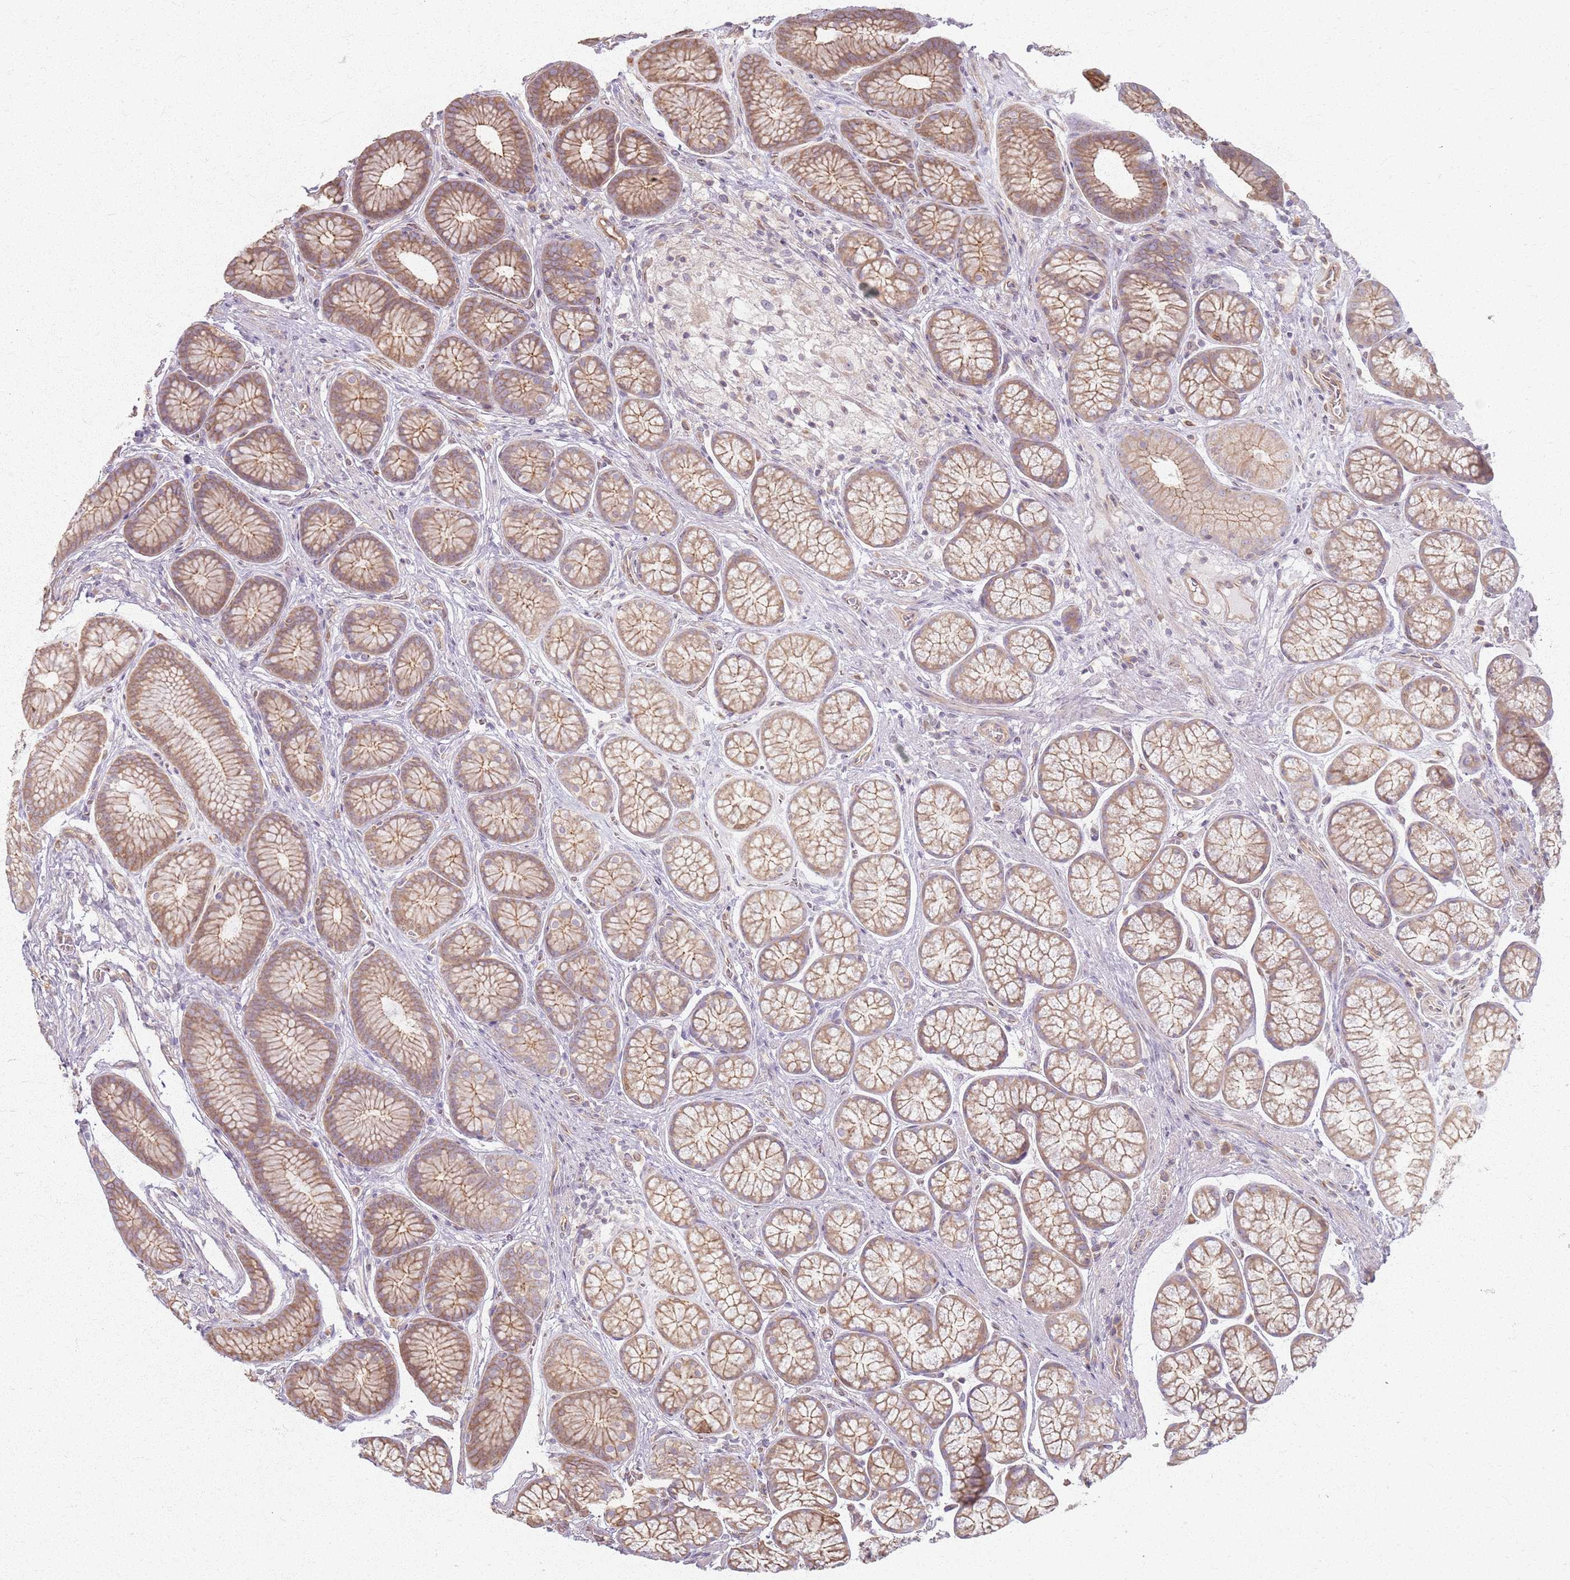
{"staining": {"intensity": "moderate", "quantity": ">75%", "location": "cytoplasmic/membranous"}, "tissue": "stomach", "cell_type": "Glandular cells", "image_type": "normal", "snomed": [{"axis": "morphology", "description": "Normal tissue, NOS"}, {"axis": "topography", "description": "Stomach"}], "caption": "This photomicrograph displays unremarkable stomach stained with IHC to label a protein in brown. The cytoplasmic/membranous of glandular cells show moderate positivity for the protein. Nuclei are counter-stained blue.", "gene": "KCNA5", "patient": {"sex": "male", "age": 42}}